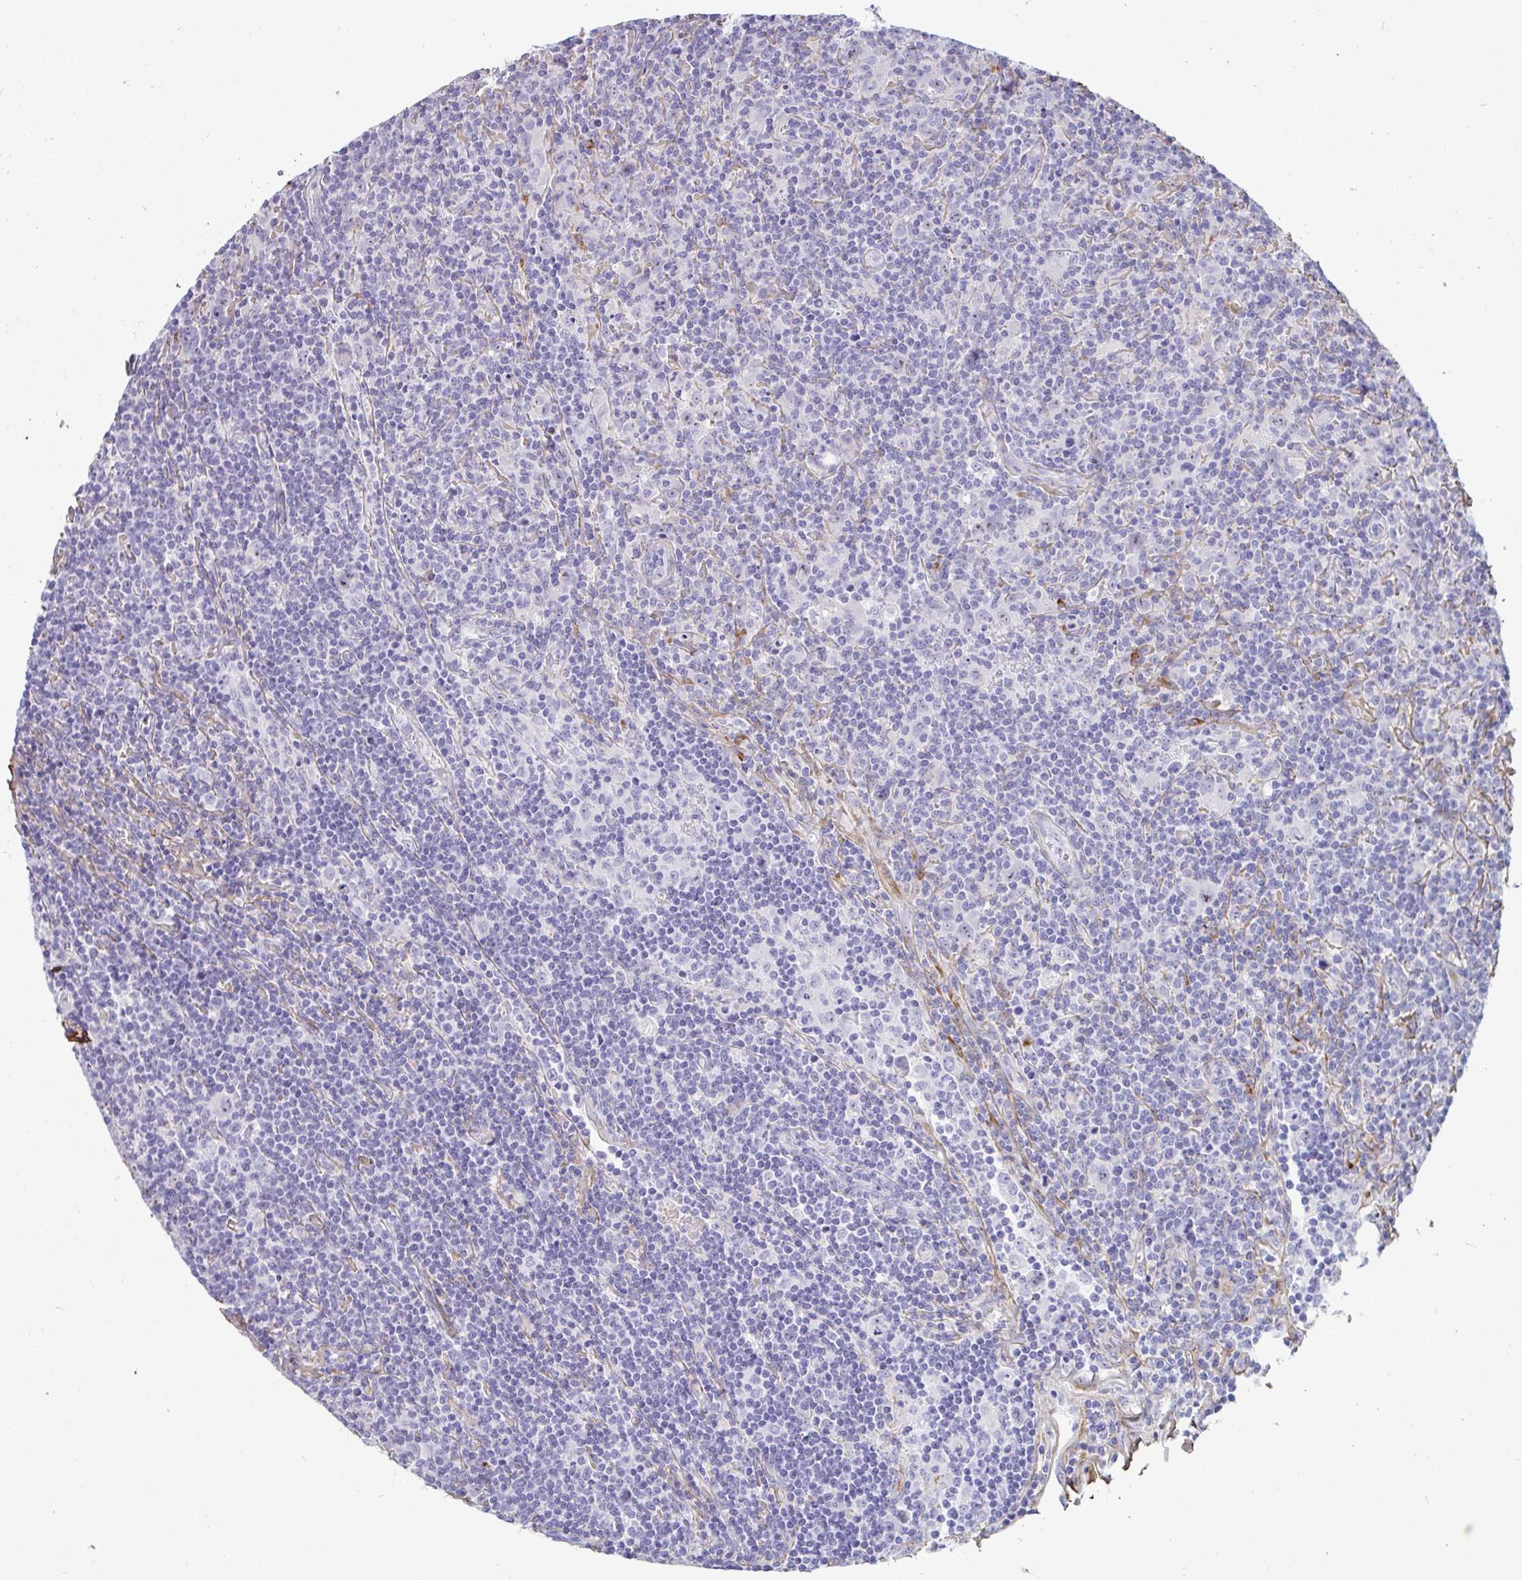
{"staining": {"intensity": "negative", "quantity": "none", "location": "none"}, "tissue": "lymphoma", "cell_type": "Tumor cells", "image_type": "cancer", "snomed": [{"axis": "morphology", "description": "Hodgkin's disease, NOS"}, {"axis": "topography", "description": "Lymph node"}], "caption": "High power microscopy image of an IHC micrograph of lymphoma, revealing no significant expression in tumor cells.", "gene": "LHFPL6", "patient": {"sex": "female", "age": 18}}